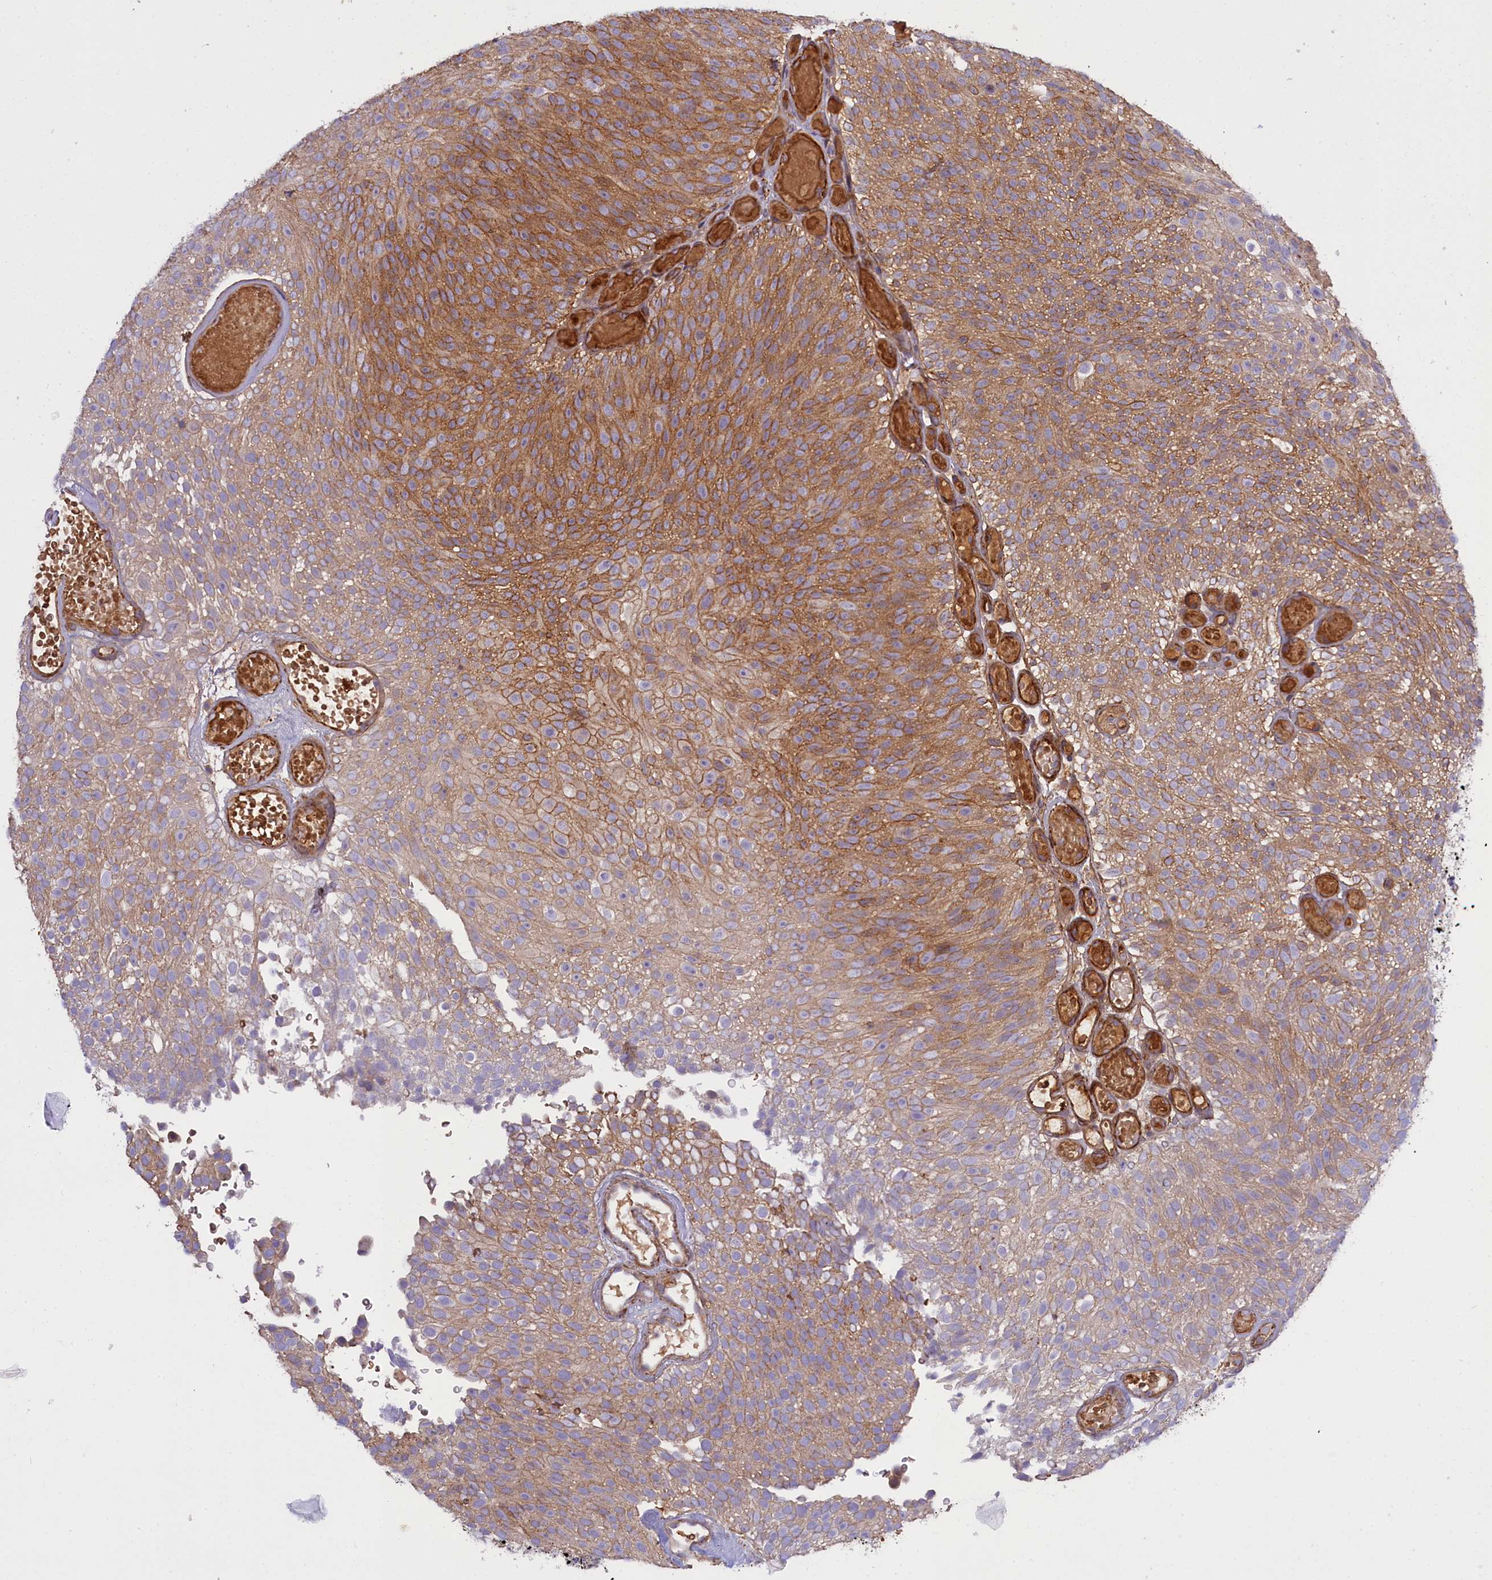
{"staining": {"intensity": "moderate", "quantity": ">75%", "location": "cytoplasmic/membranous"}, "tissue": "urothelial cancer", "cell_type": "Tumor cells", "image_type": "cancer", "snomed": [{"axis": "morphology", "description": "Urothelial carcinoma, Low grade"}, {"axis": "topography", "description": "Urinary bladder"}], "caption": "Immunohistochemistry (DAB) staining of urothelial cancer shows moderate cytoplasmic/membranous protein positivity in approximately >75% of tumor cells.", "gene": "FUZ", "patient": {"sex": "male", "age": 78}}